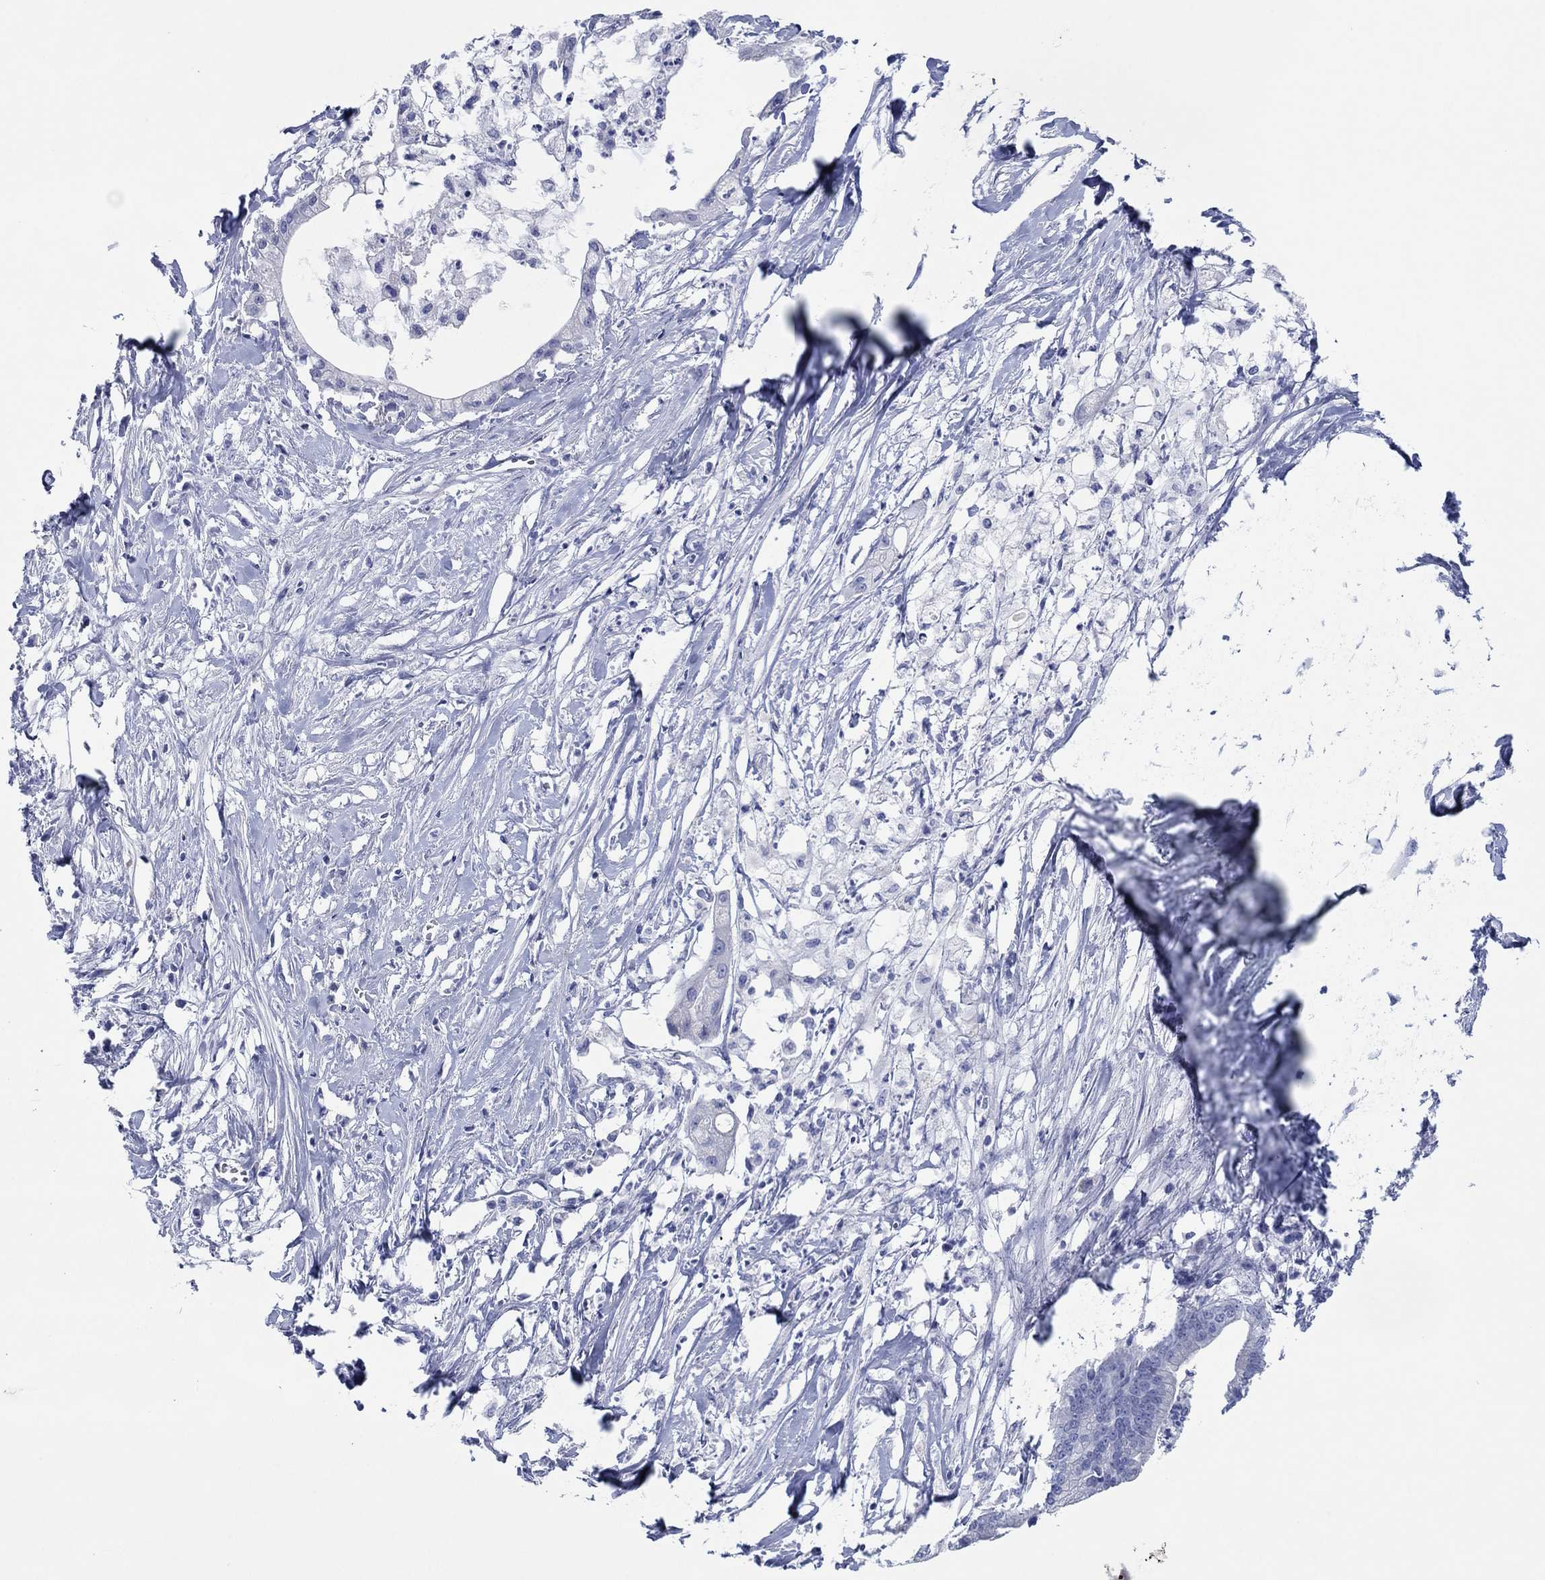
{"staining": {"intensity": "negative", "quantity": "none", "location": "none"}, "tissue": "pancreatic cancer", "cell_type": "Tumor cells", "image_type": "cancer", "snomed": [{"axis": "morphology", "description": "Normal tissue, NOS"}, {"axis": "morphology", "description": "Adenocarcinoma, NOS"}, {"axis": "topography", "description": "Pancreas"}], "caption": "A high-resolution histopathology image shows immunohistochemistry (IHC) staining of adenocarcinoma (pancreatic), which demonstrates no significant positivity in tumor cells.", "gene": "HCRT", "patient": {"sex": "female", "age": 58}}